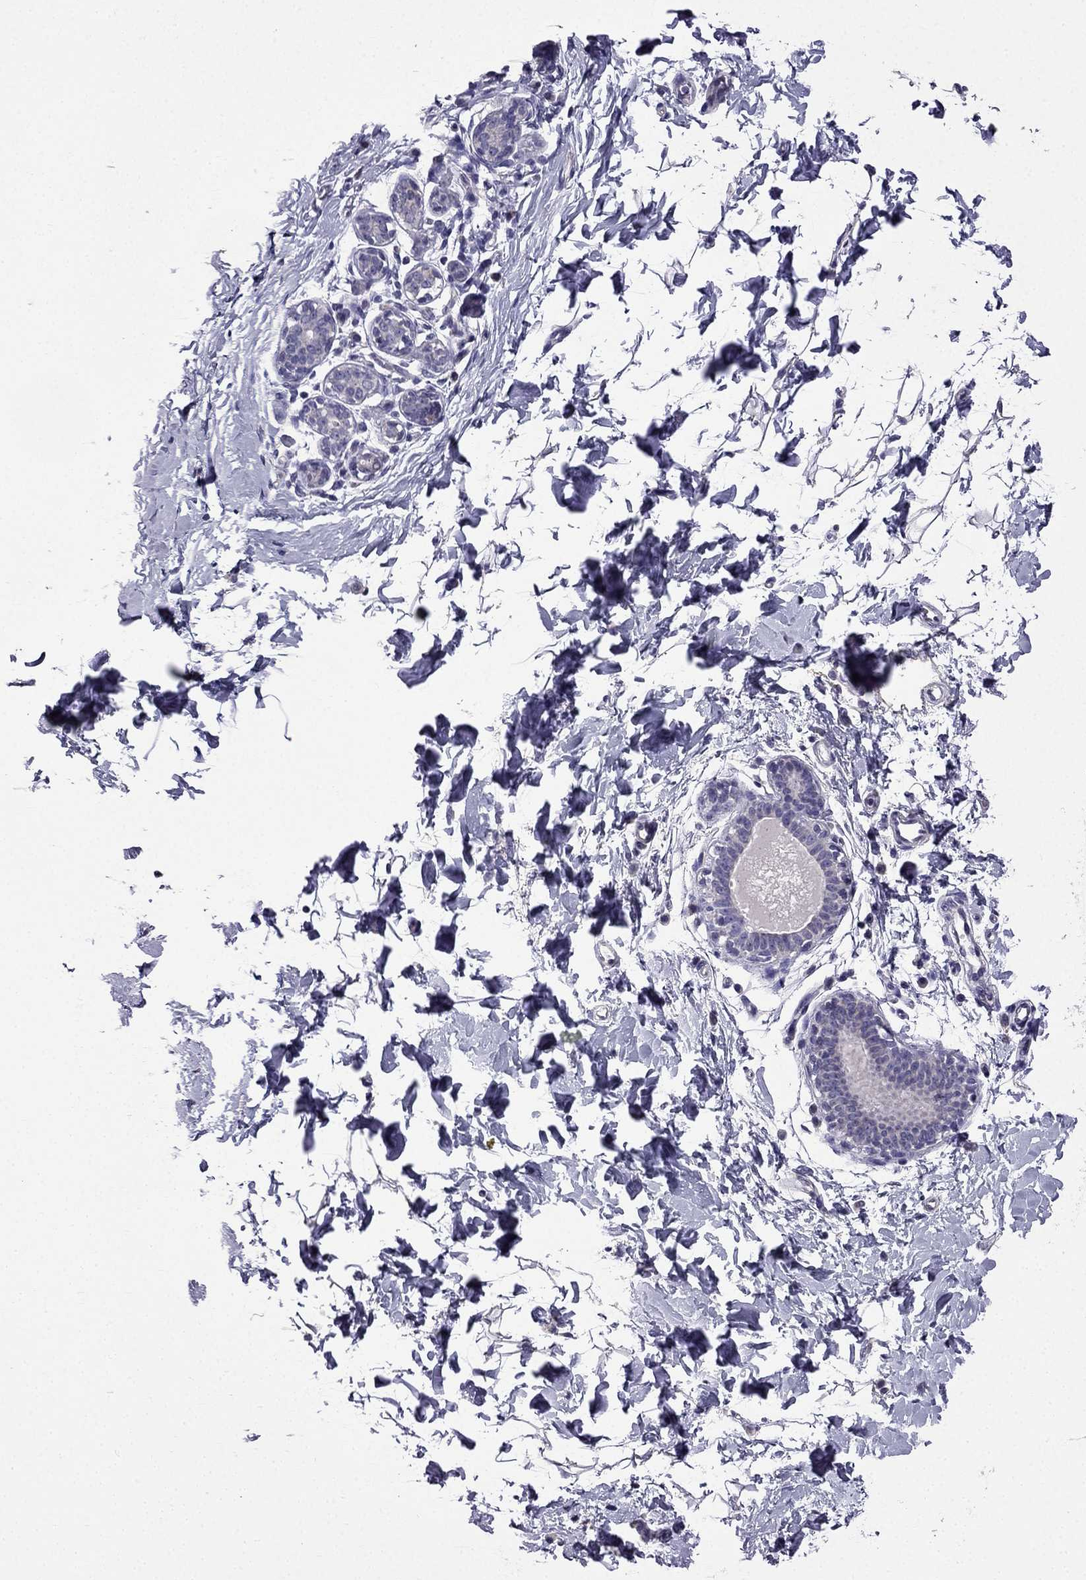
{"staining": {"intensity": "negative", "quantity": "none", "location": "none"}, "tissue": "breast", "cell_type": "Adipocytes", "image_type": "normal", "snomed": [{"axis": "morphology", "description": "Normal tissue, NOS"}, {"axis": "topography", "description": "Breast"}], "caption": "There is no significant expression in adipocytes of breast. (DAB (3,3'-diaminobenzidine) immunohistochemistry (IHC) visualized using brightfield microscopy, high magnification).", "gene": "SLC6A2", "patient": {"sex": "female", "age": 37}}